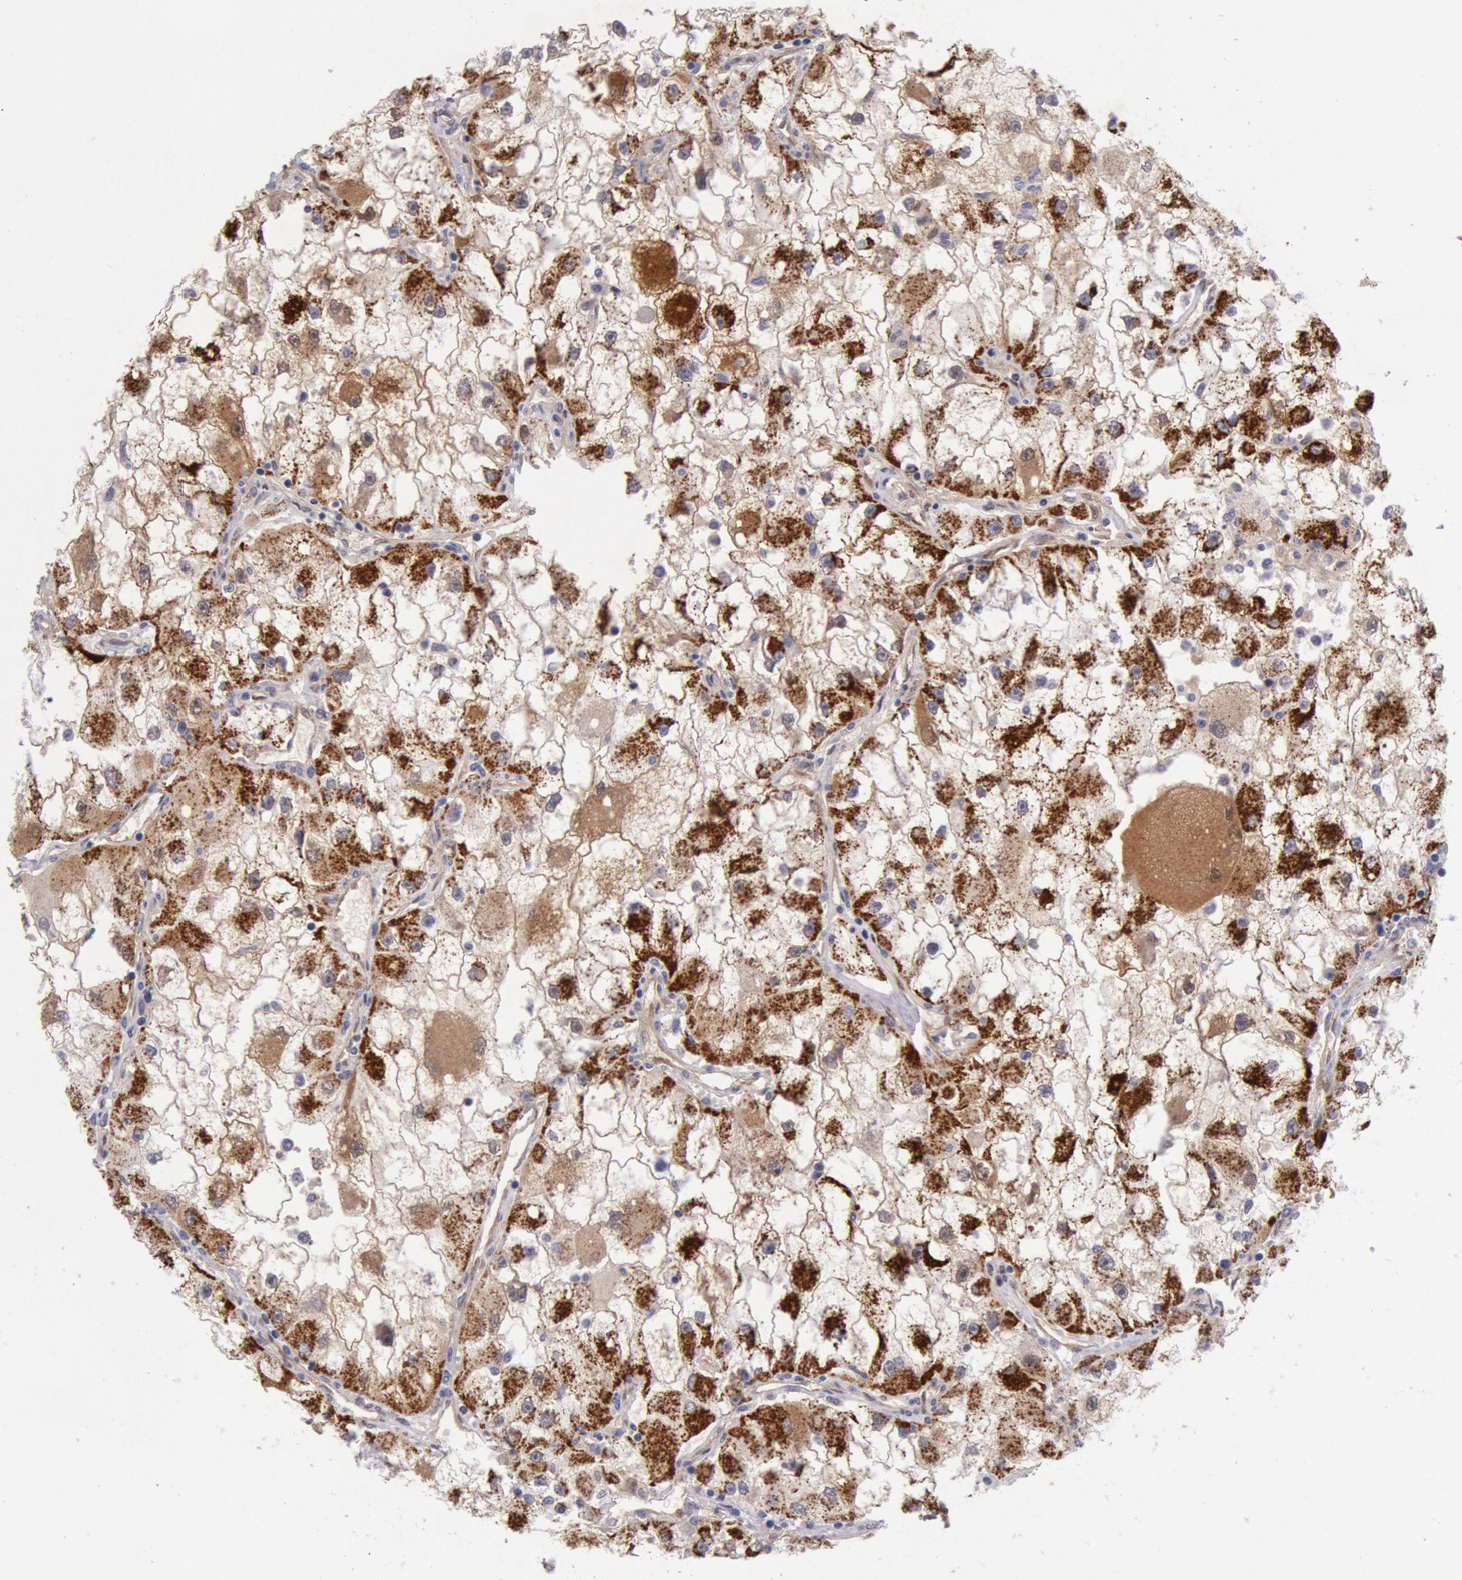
{"staining": {"intensity": "moderate", "quantity": "25%-75%", "location": "cytoplasmic/membranous,nuclear"}, "tissue": "renal cancer", "cell_type": "Tumor cells", "image_type": "cancer", "snomed": [{"axis": "morphology", "description": "Adenocarcinoma, NOS"}, {"axis": "topography", "description": "Kidney"}], "caption": "A high-resolution histopathology image shows immunohistochemistry staining of renal cancer, which demonstrates moderate cytoplasmic/membranous and nuclear positivity in approximately 25%-75% of tumor cells.", "gene": "CDKN2B", "patient": {"sex": "female", "age": 73}}